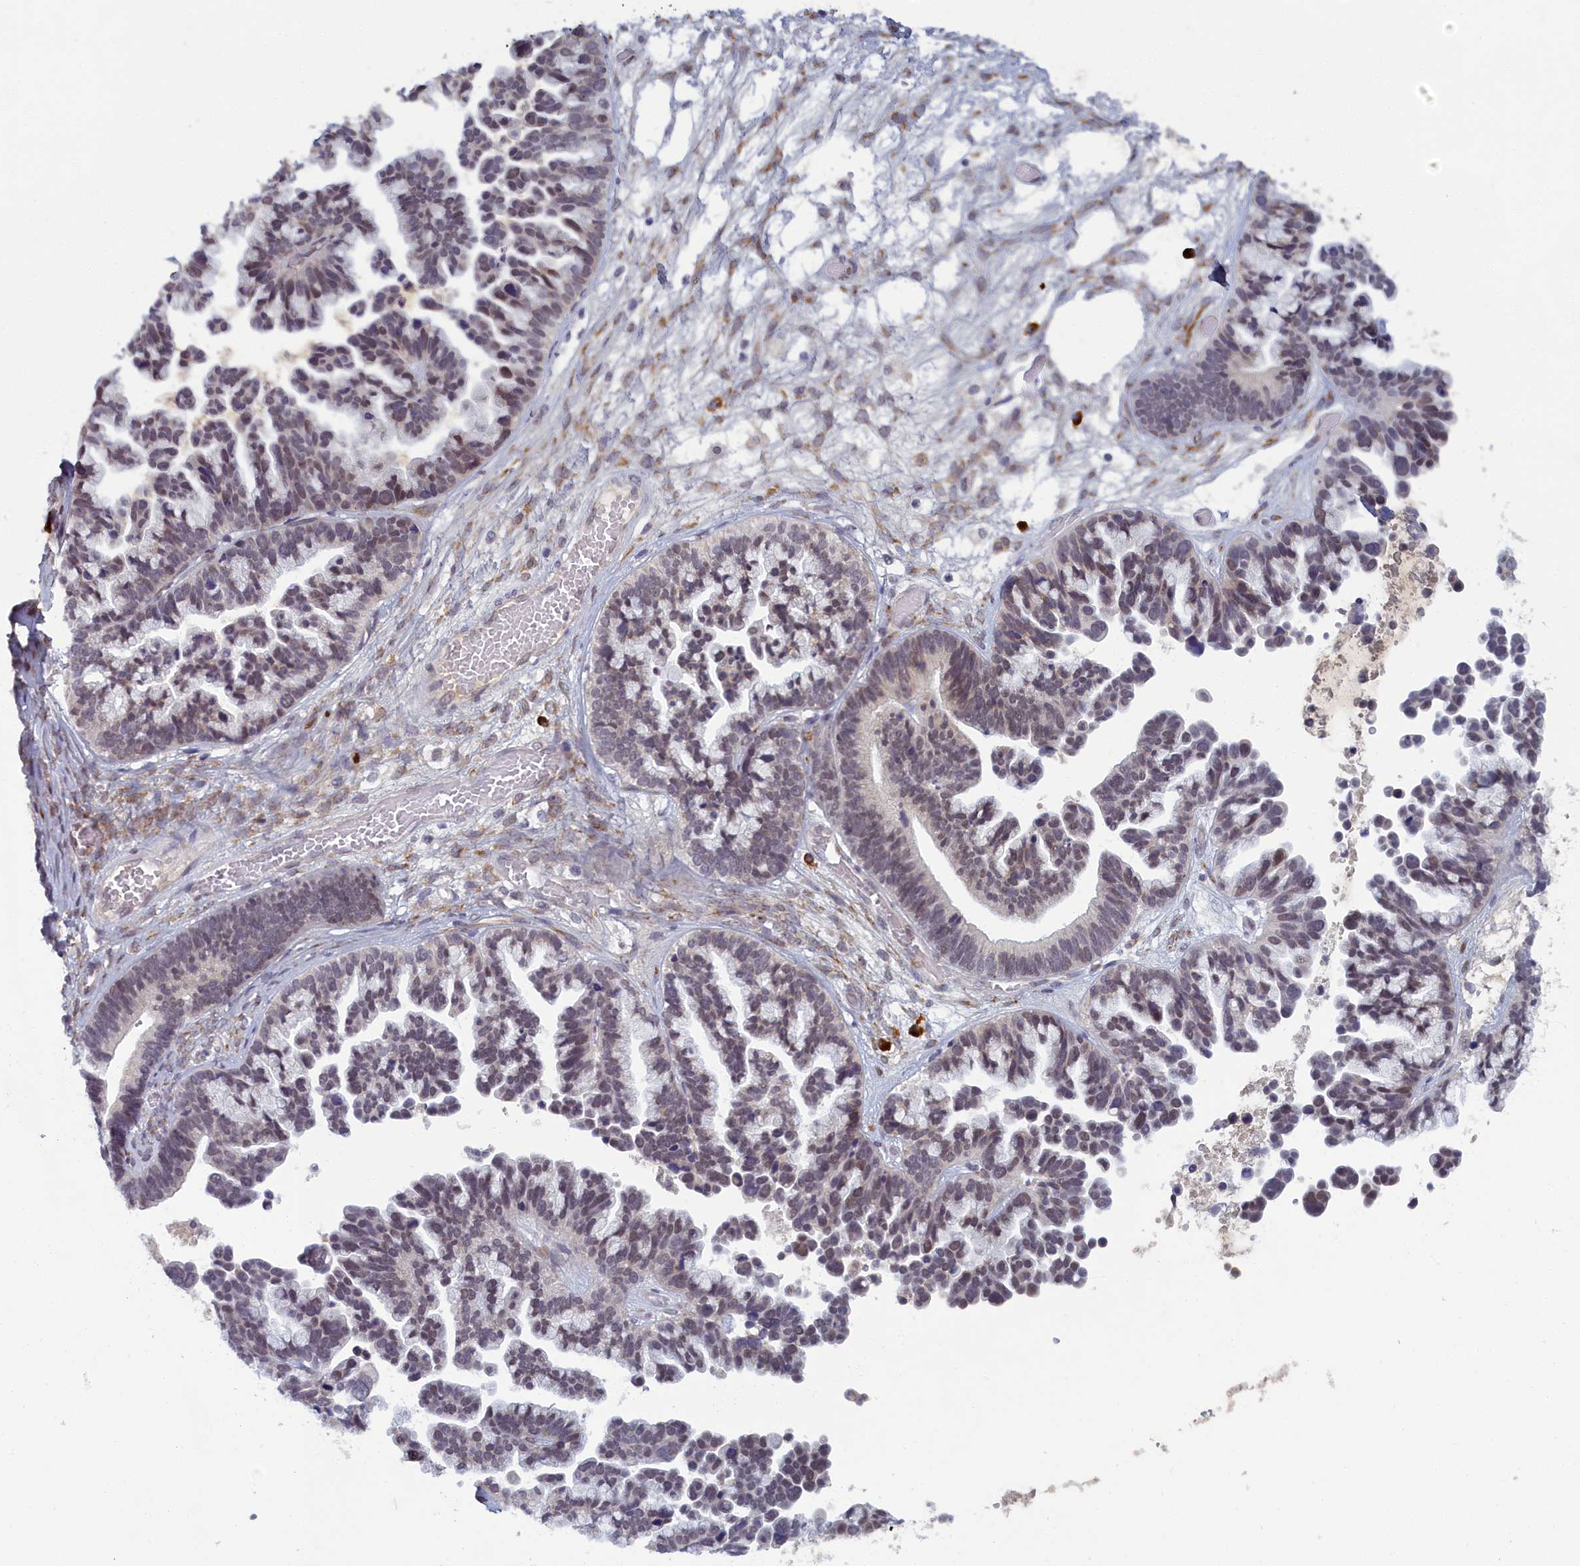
{"staining": {"intensity": "weak", "quantity": "<25%", "location": "nuclear"}, "tissue": "ovarian cancer", "cell_type": "Tumor cells", "image_type": "cancer", "snomed": [{"axis": "morphology", "description": "Cystadenocarcinoma, serous, NOS"}, {"axis": "topography", "description": "Ovary"}], "caption": "This photomicrograph is of ovarian cancer stained with immunohistochemistry (IHC) to label a protein in brown with the nuclei are counter-stained blue. There is no expression in tumor cells.", "gene": "DNAJC17", "patient": {"sex": "female", "age": 56}}